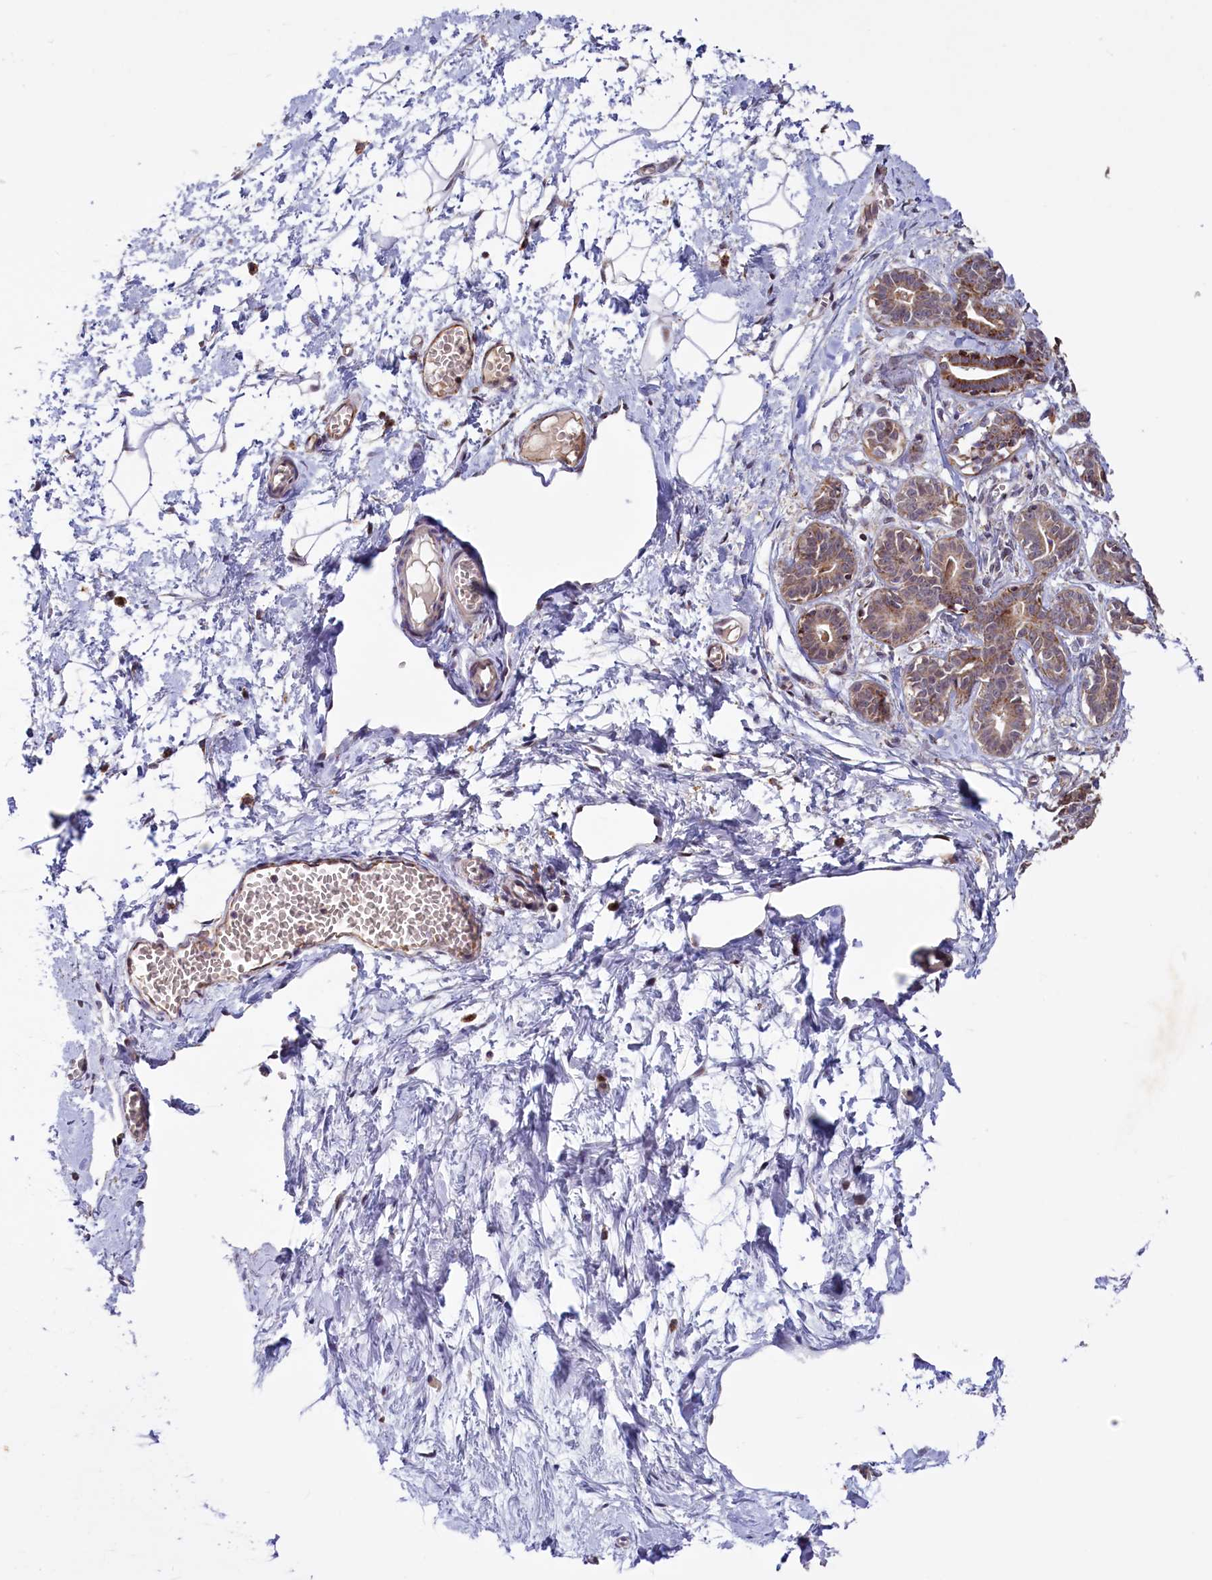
{"staining": {"intensity": "negative", "quantity": "none", "location": "none"}, "tissue": "breast", "cell_type": "Adipocytes", "image_type": "normal", "snomed": [{"axis": "morphology", "description": "Normal tissue, NOS"}, {"axis": "topography", "description": "Breast"}], "caption": "Immunohistochemistry of normal breast displays no positivity in adipocytes.", "gene": "DYNC2H1", "patient": {"sex": "female", "age": 27}}